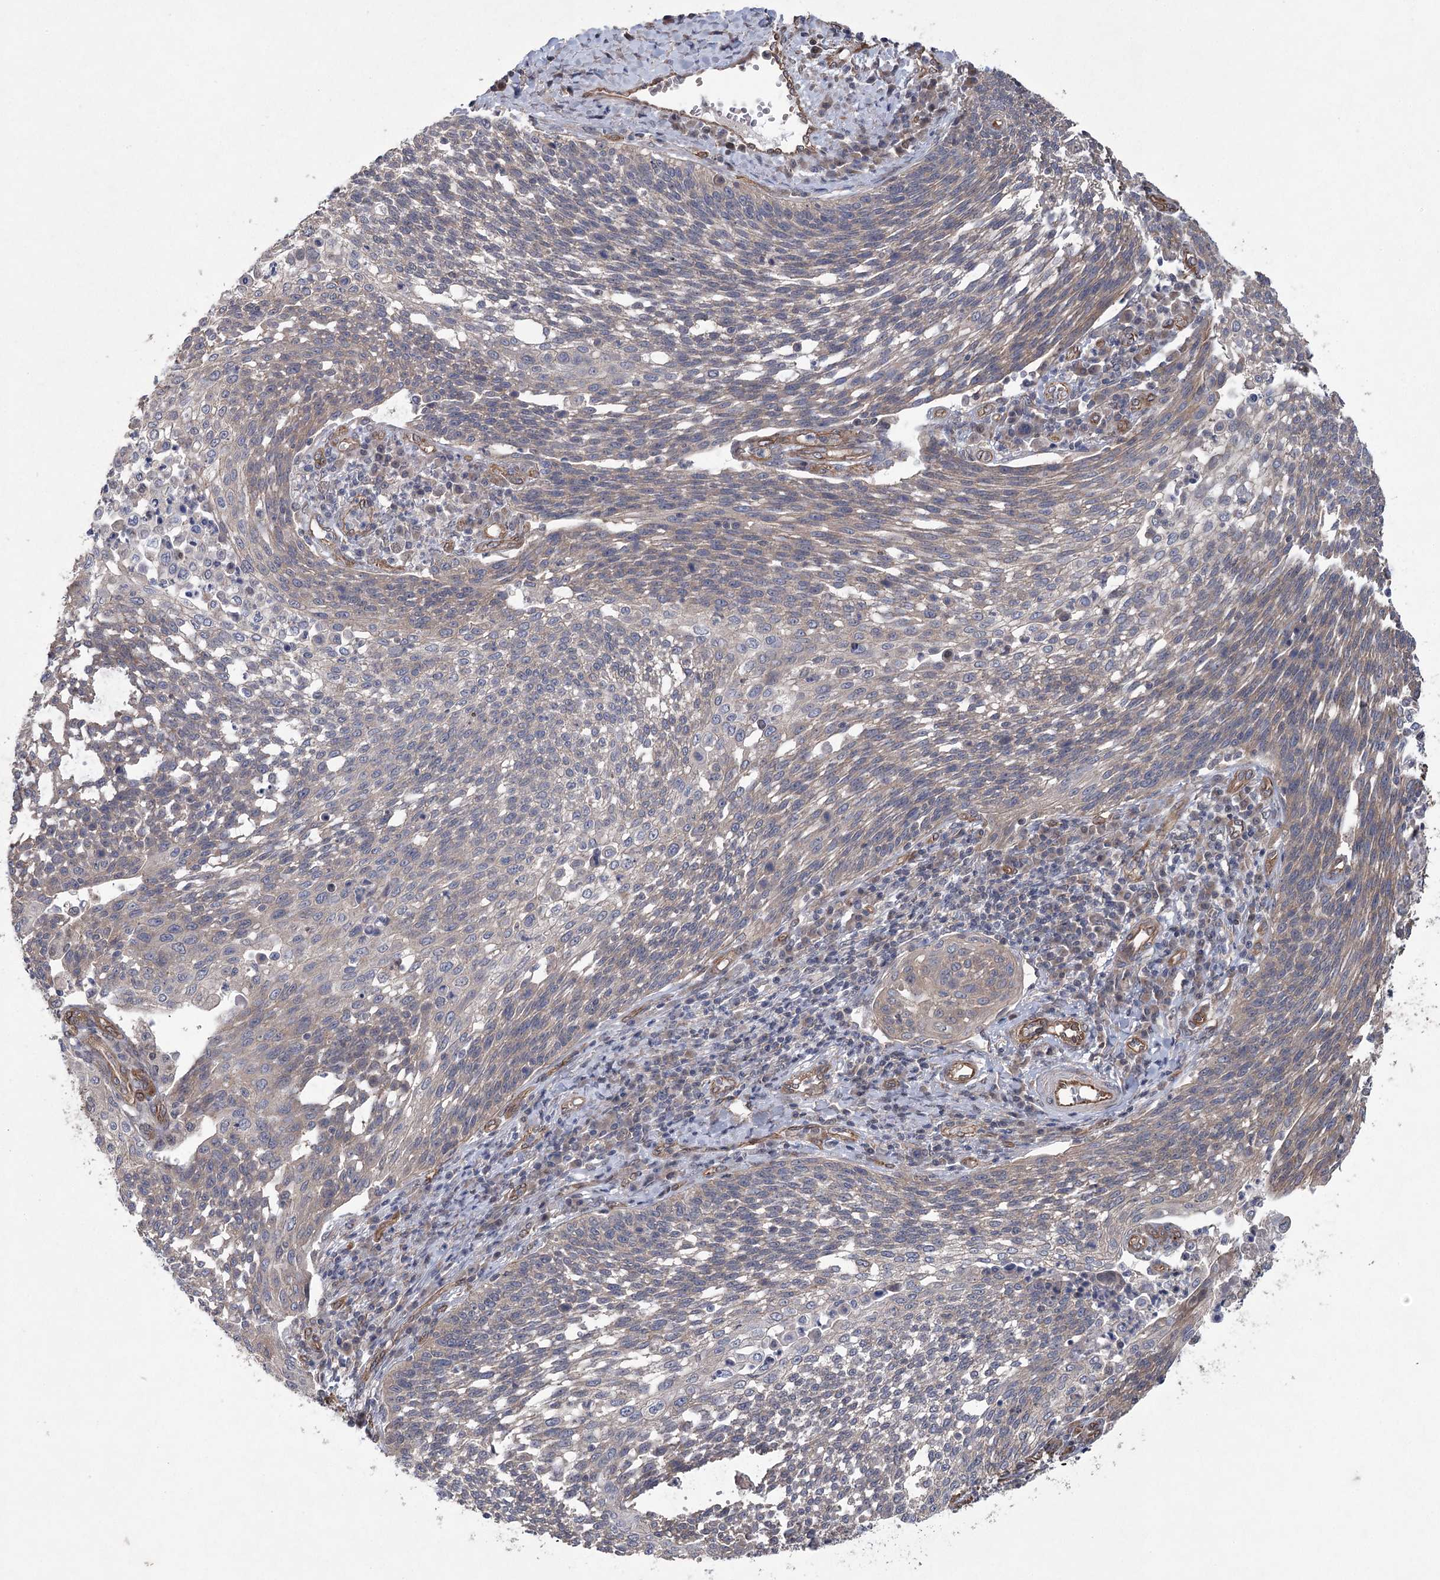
{"staining": {"intensity": "weak", "quantity": "<25%", "location": "cytoplasmic/membranous"}, "tissue": "cervical cancer", "cell_type": "Tumor cells", "image_type": "cancer", "snomed": [{"axis": "morphology", "description": "Squamous cell carcinoma, NOS"}, {"axis": "topography", "description": "Cervix"}], "caption": "The micrograph shows no significant expression in tumor cells of cervical squamous cell carcinoma.", "gene": "RWDD4", "patient": {"sex": "female", "age": 34}}